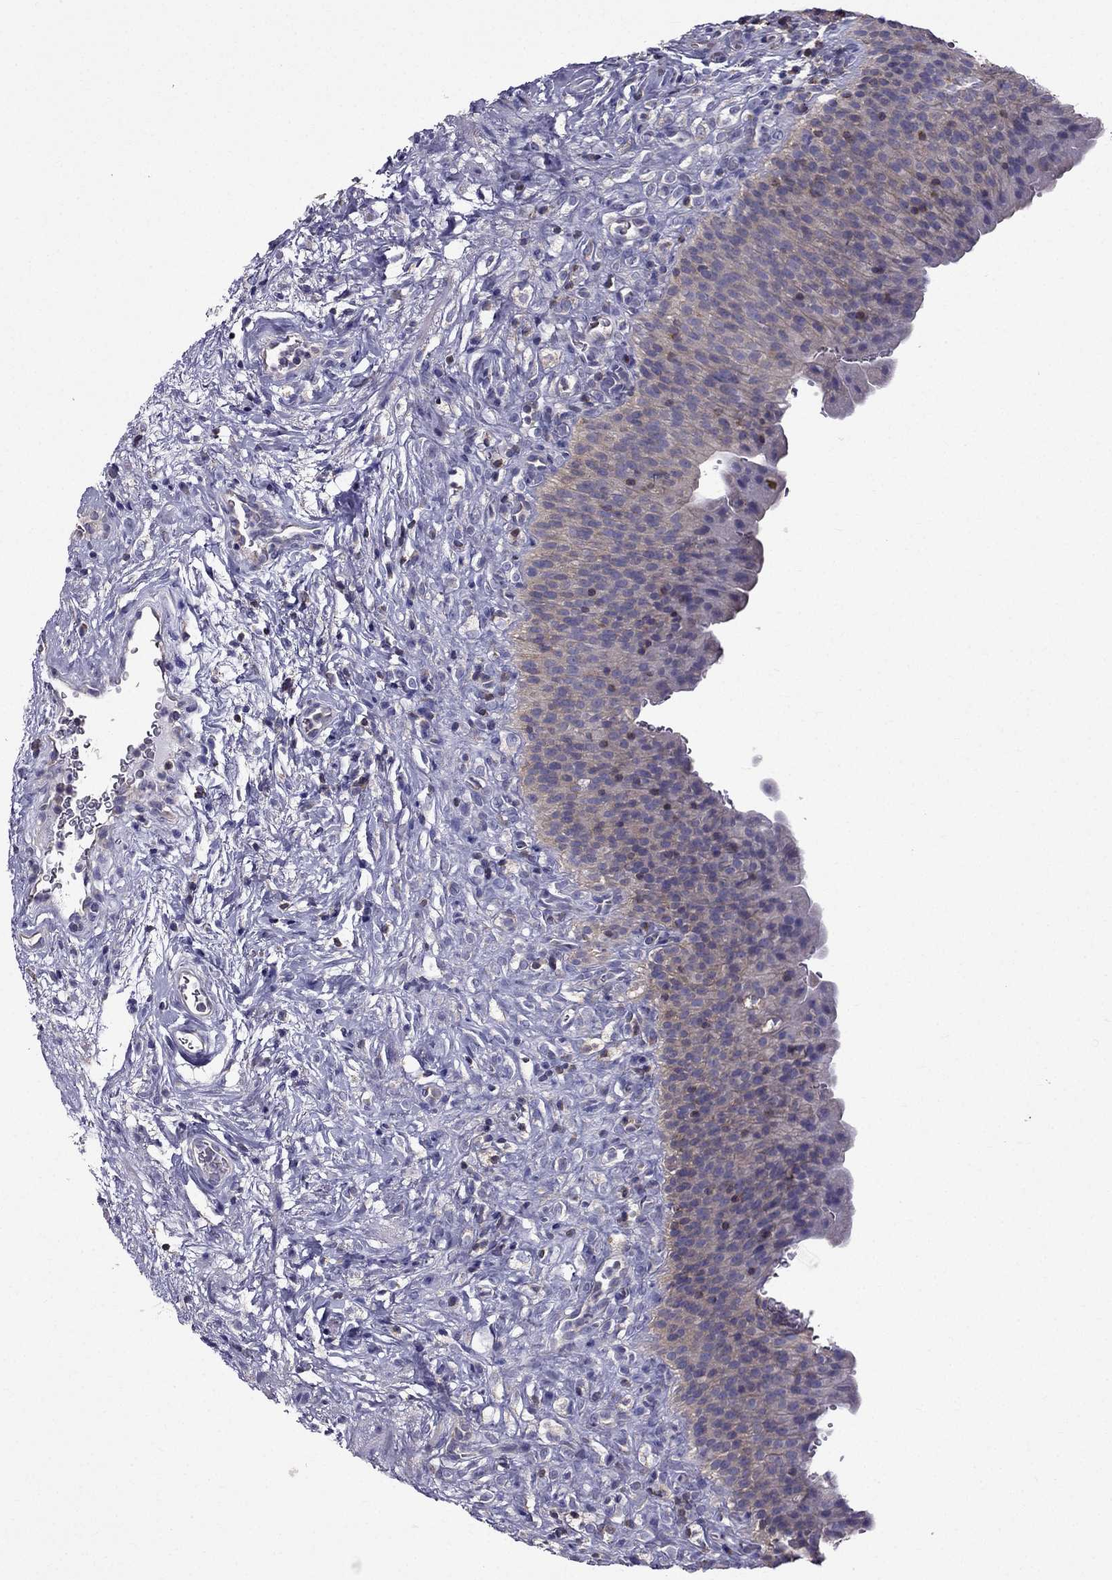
{"staining": {"intensity": "weak", "quantity": "25%-75%", "location": "cytoplasmic/membranous"}, "tissue": "urinary bladder", "cell_type": "Urothelial cells", "image_type": "normal", "snomed": [{"axis": "morphology", "description": "Normal tissue, NOS"}, {"axis": "topography", "description": "Urinary bladder"}], "caption": "DAB (3,3'-diaminobenzidine) immunohistochemical staining of benign urinary bladder demonstrates weak cytoplasmic/membranous protein positivity in approximately 25%-75% of urothelial cells.", "gene": "AAK1", "patient": {"sex": "male", "age": 76}}